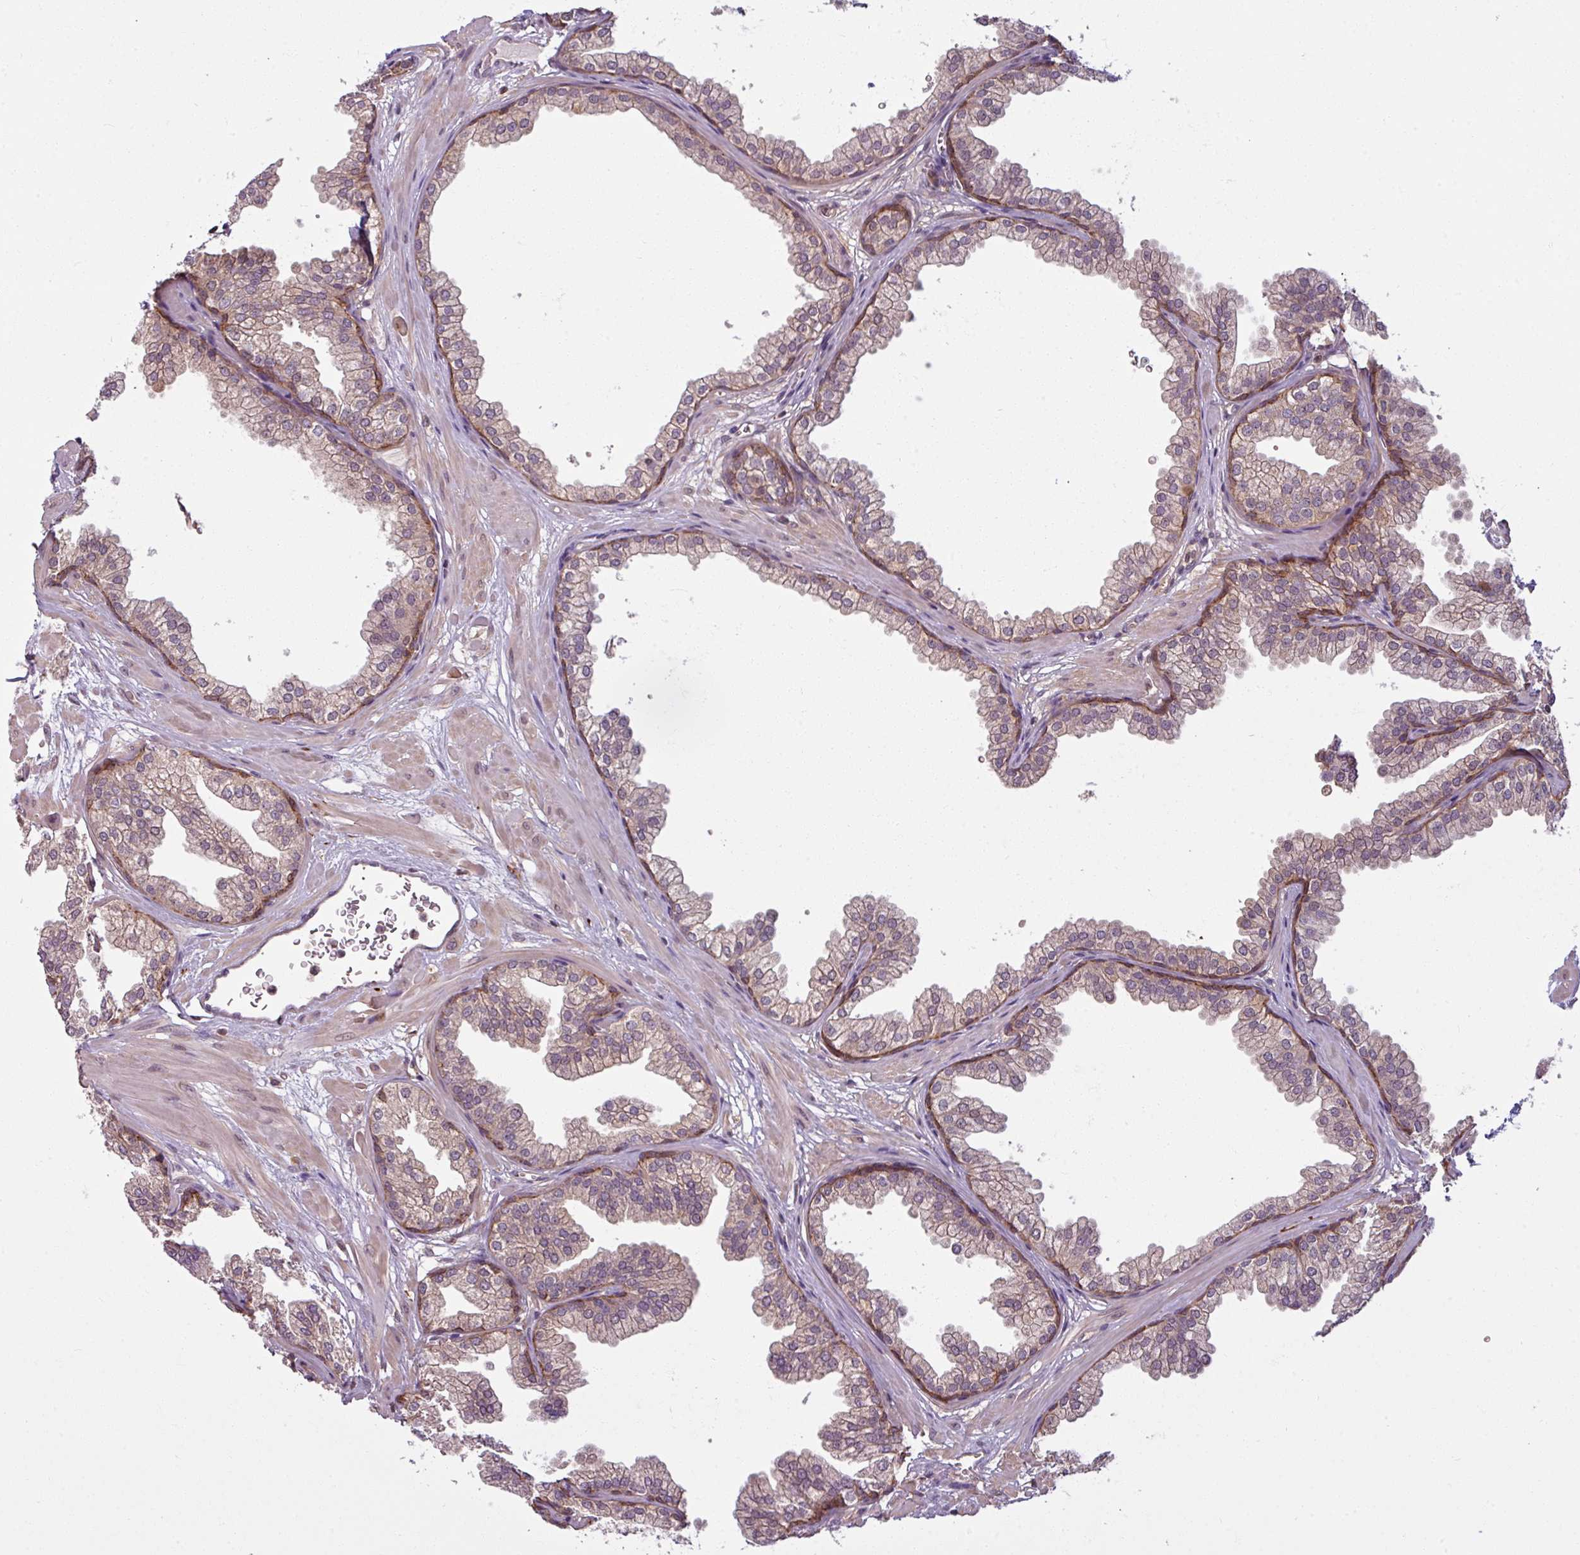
{"staining": {"intensity": "moderate", "quantity": "25%-75%", "location": "cytoplasmic/membranous"}, "tissue": "prostate", "cell_type": "Glandular cells", "image_type": "normal", "snomed": [{"axis": "morphology", "description": "Normal tissue, NOS"}, {"axis": "topography", "description": "Prostate"}], "caption": "DAB (3,3'-diaminobenzidine) immunohistochemical staining of benign prostate exhibits moderate cytoplasmic/membranous protein positivity in approximately 25%-75% of glandular cells. (DAB (3,3'-diaminobenzidine) IHC, brown staining for protein, blue staining for nuclei).", "gene": "TUSC3", "patient": {"sex": "male", "age": 37}}